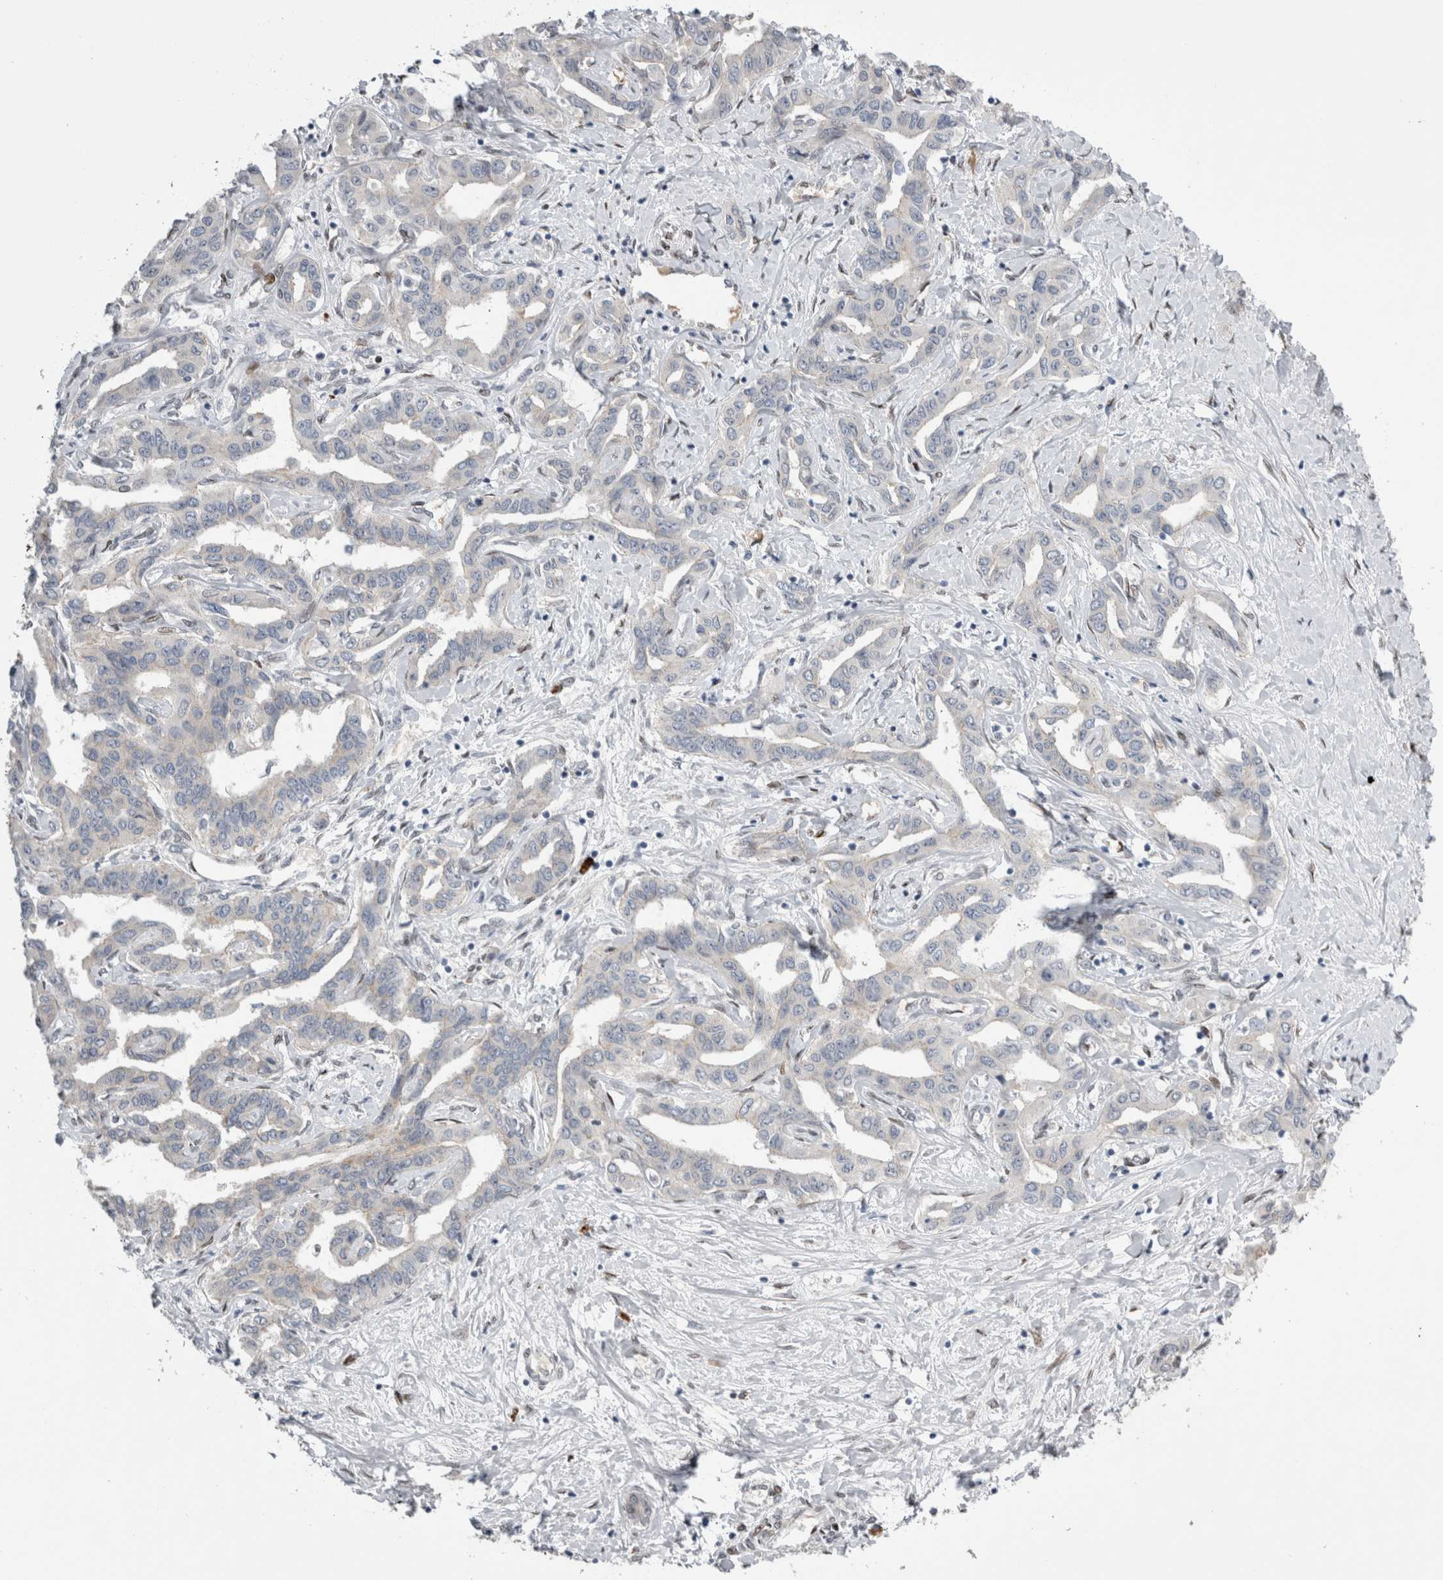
{"staining": {"intensity": "negative", "quantity": "none", "location": "none"}, "tissue": "liver cancer", "cell_type": "Tumor cells", "image_type": "cancer", "snomed": [{"axis": "morphology", "description": "Cholangiocarcinoma"}, {"axis": "topography", "description": "Liver"}], "caption": "There is no significant positivity in tumor cells of liver cancer.", "gene": "DMTN", "patient": {"sex": "male", "age": 59}}